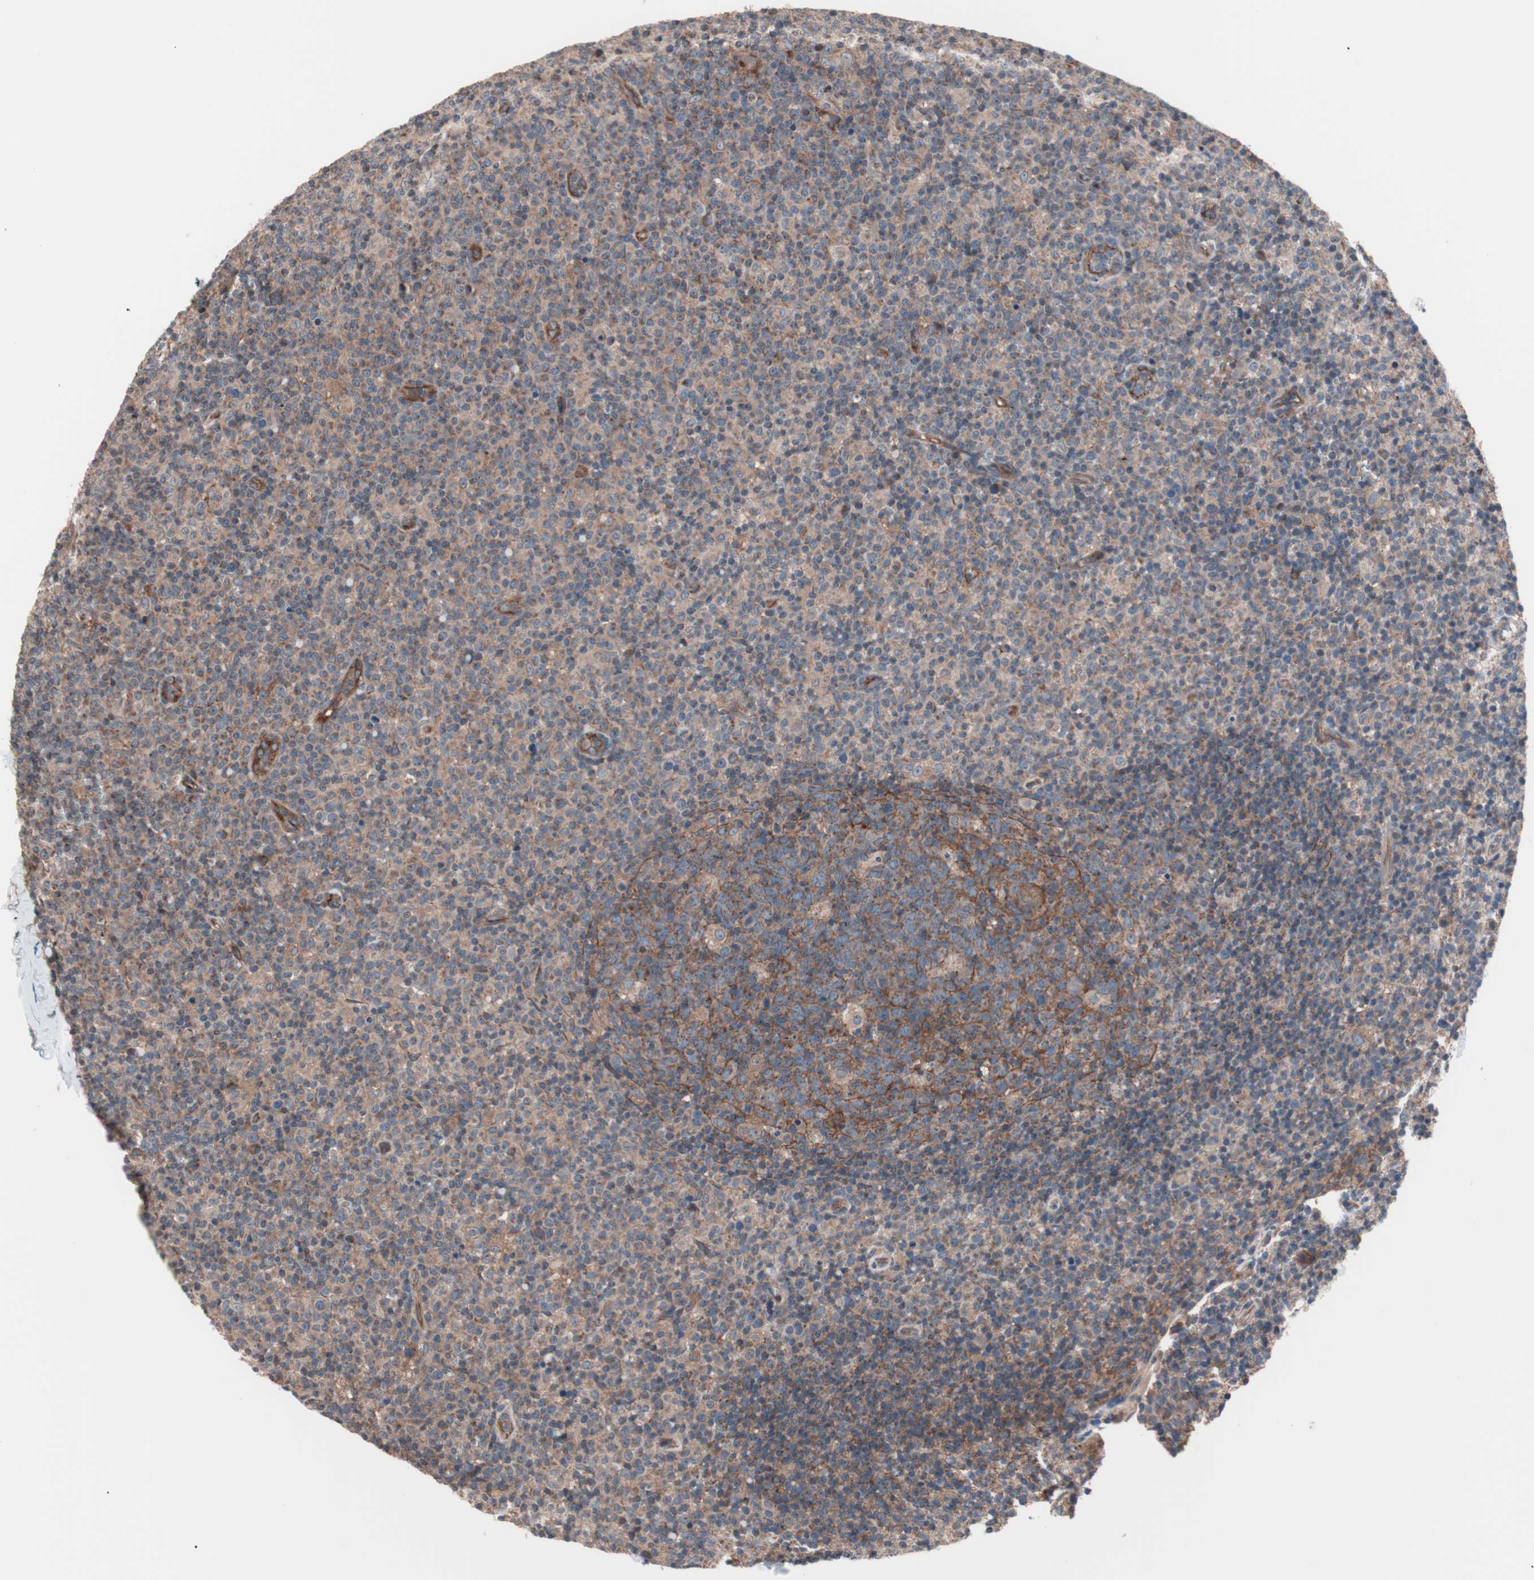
{"staining": {"intensity": "strong", "quantity": ">75%", "location": "cytoplasmic/membranous"}, "tissue": "lymph node", "cell_type": "Germinal center cells", "image_type": "normal", "snomed": [{"axis": "morphology", "description": "Normal tissue, NOS"}, {"axis": "morphology", "description": "Inflammation, NOS"}, {"axis": "topography", "description": "Lymph node"}], "caption": "Germinal center cells exhibit high levels of strong cytoplasmic/membranous staining in about >75% of cells in unremarkable lymph node.", "gene": "CTTNBP2NL", "patient": {"sex": "male", "age": 55}}